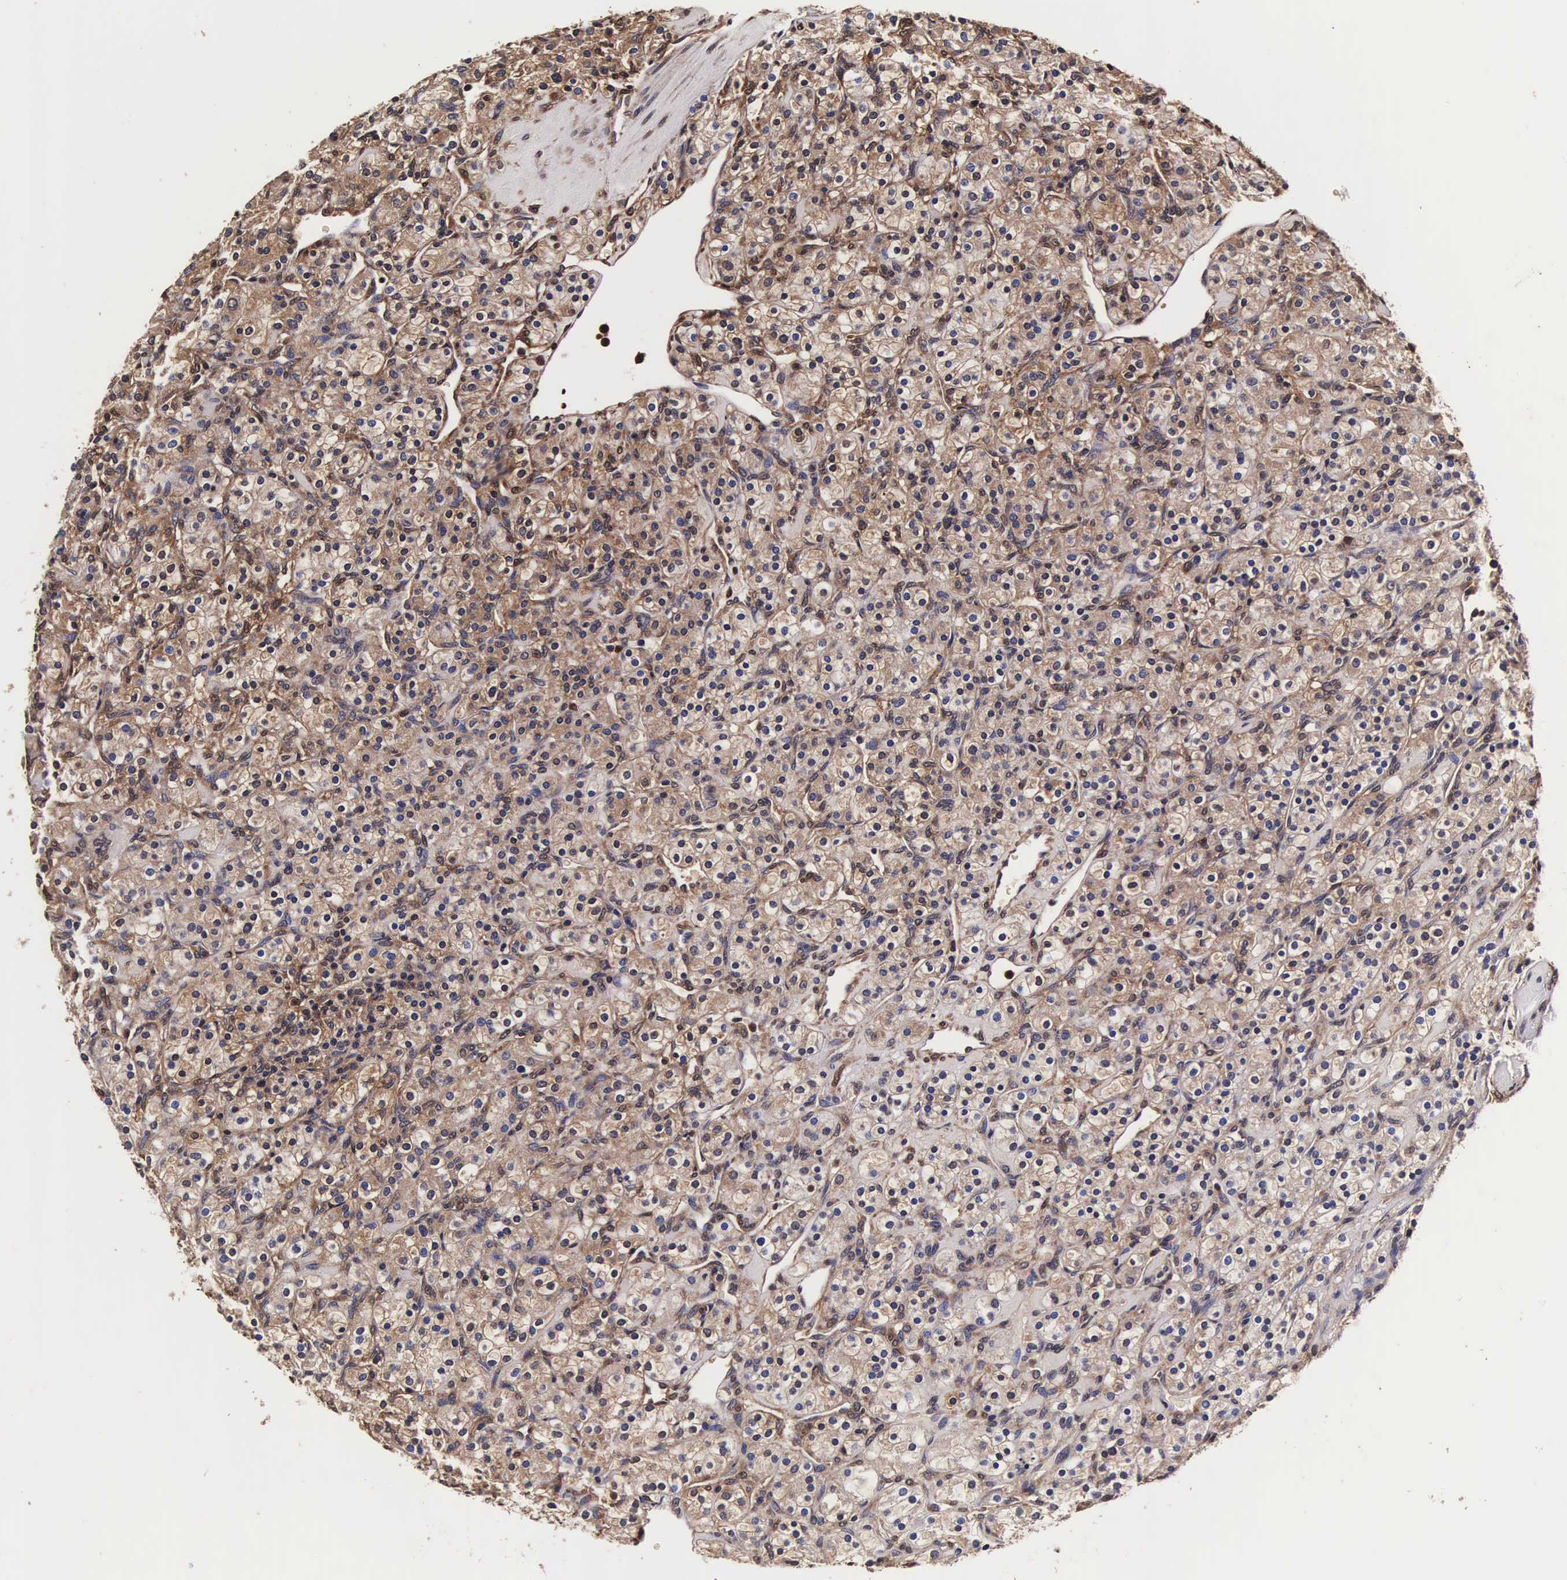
{"staining": {"intensity": "moderate", "quantity": ">75%", "location": "cytoplasmic/membranous,nuclear"}, "tissue": "renal cancer", "cell_type": "Tumor cells", "image_type": "cancer", "snomed": [{"axis": "morphology", "description": "Adenocarcinoma, NOS"}, {"axis": "topography", "description": "Kidney"}], "caption": "There is medium levels of moderate cytoplasmic/membranous and nuclear staining in tumor cells of renal adenocarcinoma, as demonstrated by immunohistochemical staining (brown color).", "gene": "TECPR2", "patient": {"sex": "male", "age": 77}}